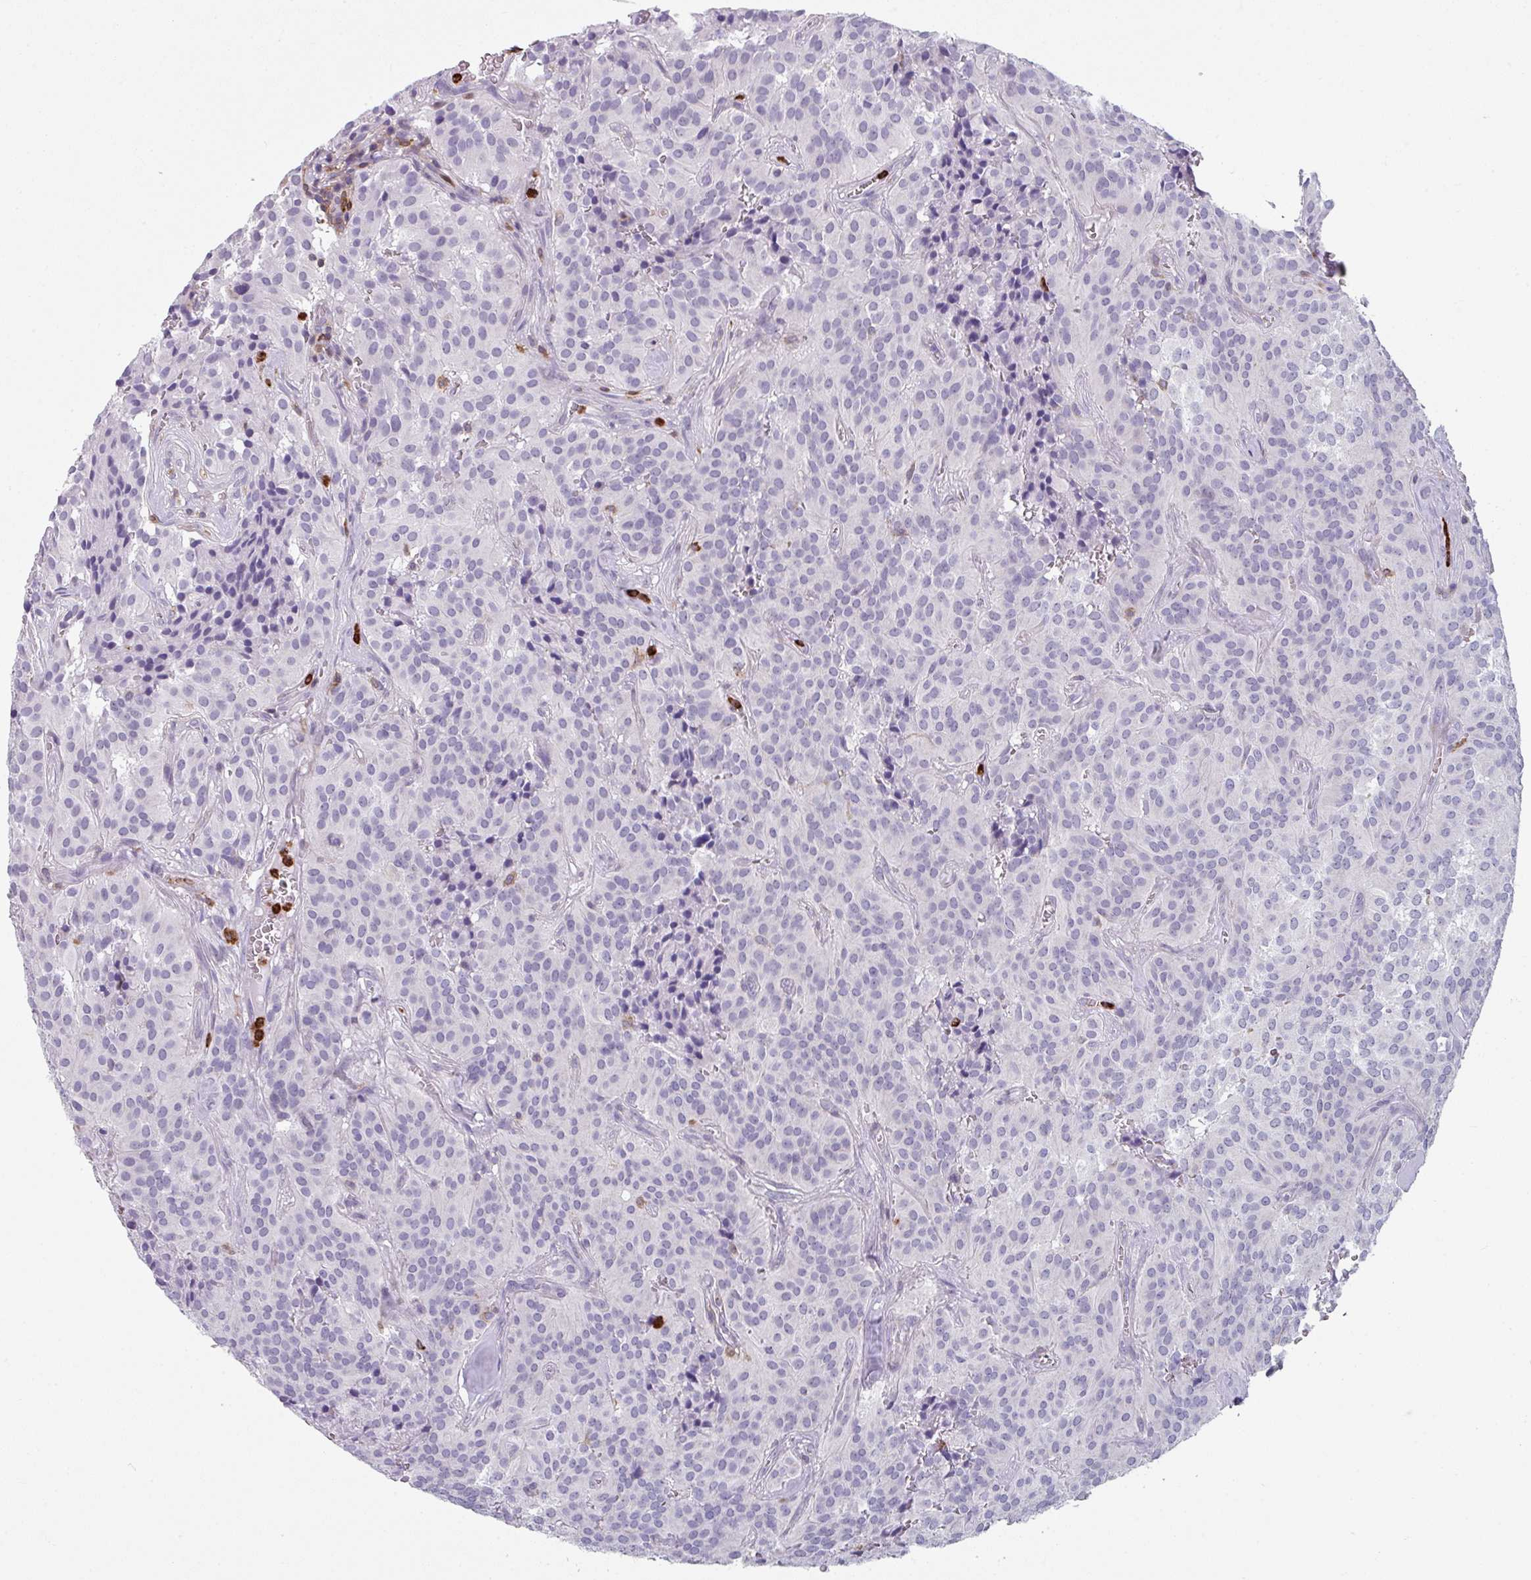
{"staining": {"intensity": "negative", "quantity": "none", "location": "none"}, "tissue": "glioma", "cell_type": "Tumor cells", "image_type": "cancer", "snomed": [{"axis": "morphology", "description": "Glioma, malignant, Low grade"}, {"axis": "topography", "description": "Brain"}], "caption": "DAB (3,3'-diaminobenzidine) immunohistochemical staining of human glioma reveals no significant staining in tumor cells. (DAB (3,3'-diaminobenzidine) immunohistochemistry visualized using brightfield microscopy, high magnification).", "gene": "EXOSC5", "patient": {"sex": "male", "age": 42}}